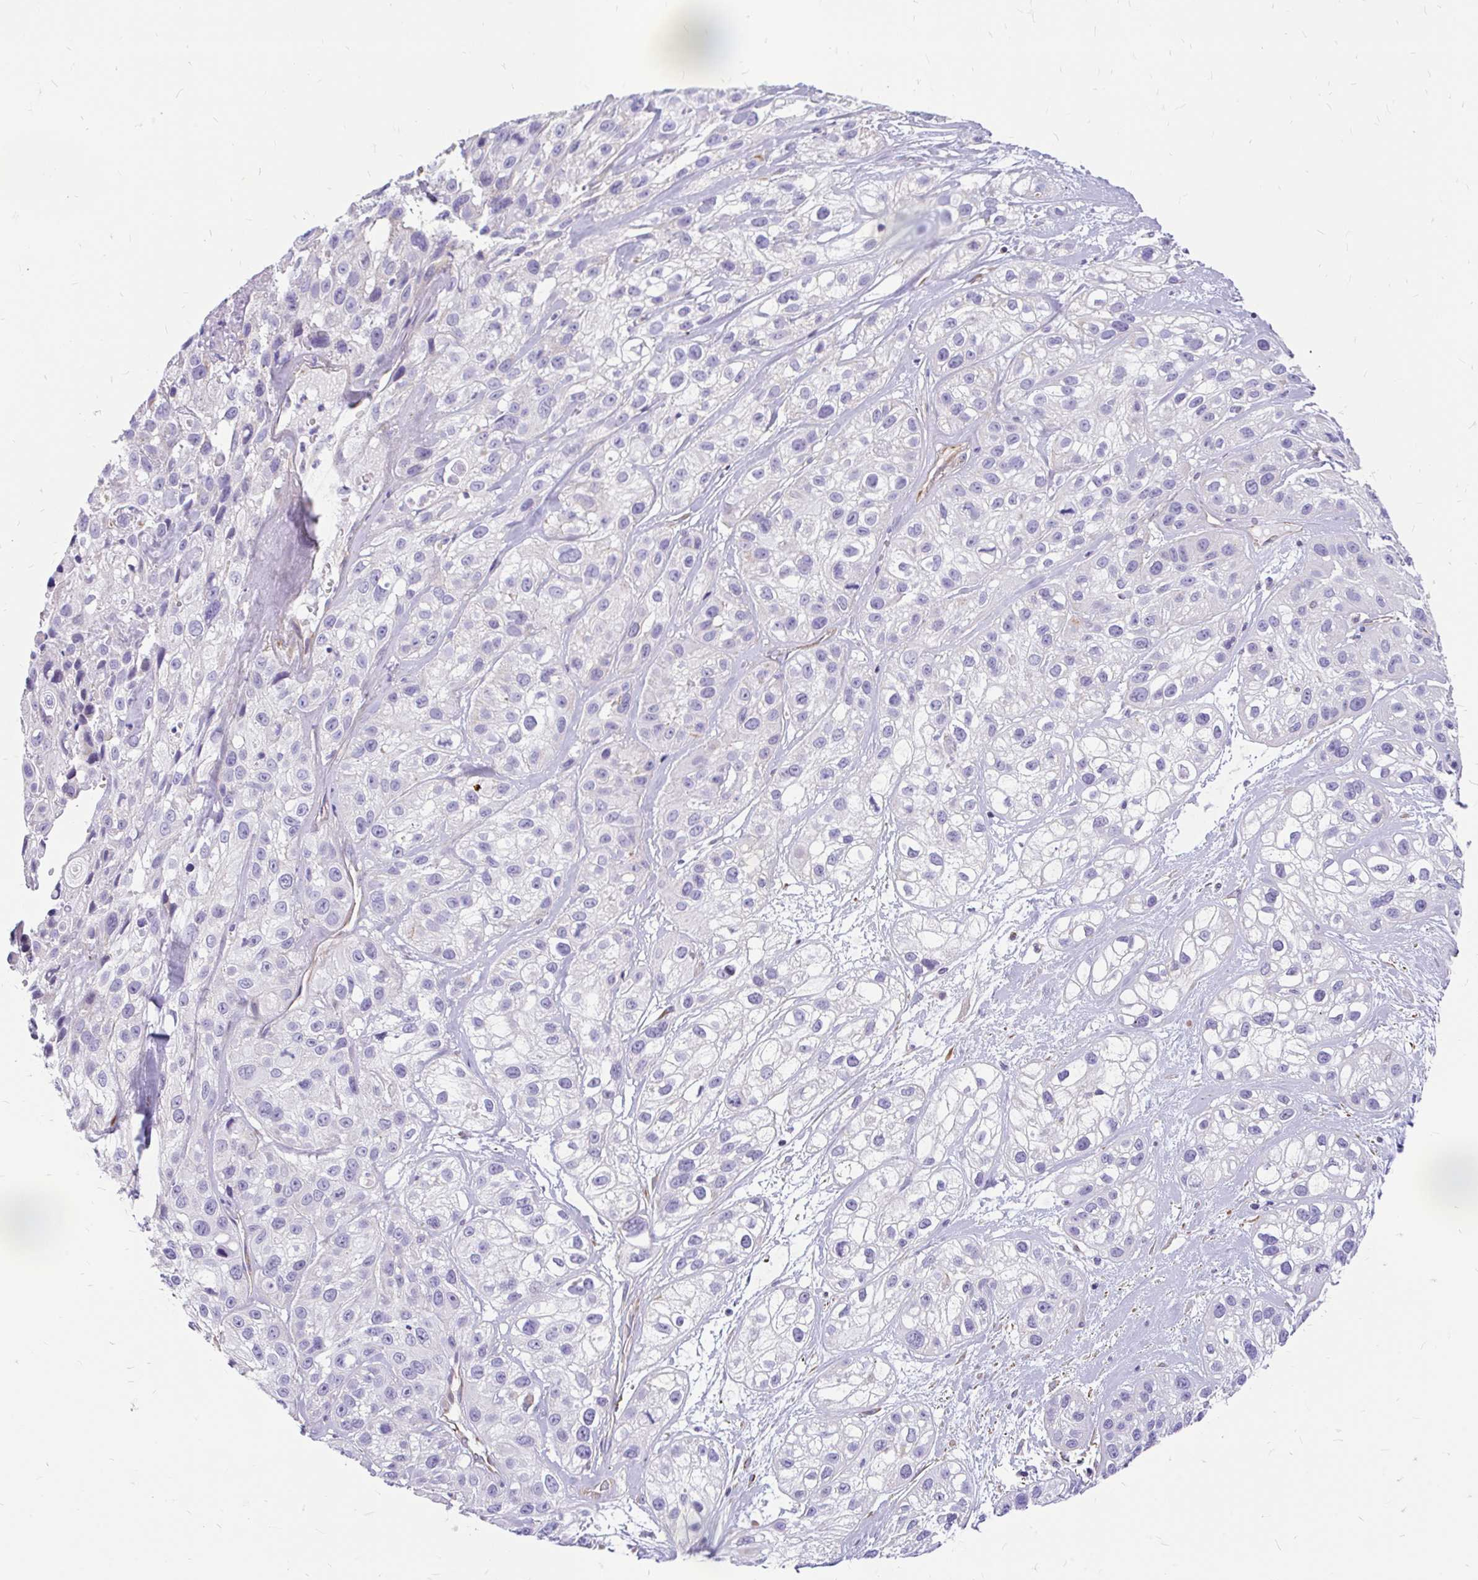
{"staining": {"intensity": "negative", "quantity": "none", "location": "none"}, "tissue": "skin cancer", "cell_type": "Tumor cells", "image_type": "cancer", "snomed": [{"axis": "morphology", "description": "Squamous cell carcinoma, NOS"}, {"axis": "topography", "description": "Skin"}], "caption": "Tumor cells are negative for brown protein staining in skin squamous cell carcinoma.", "gene": "FAM83C", "patient": {"sex": "male", "age": 82}}